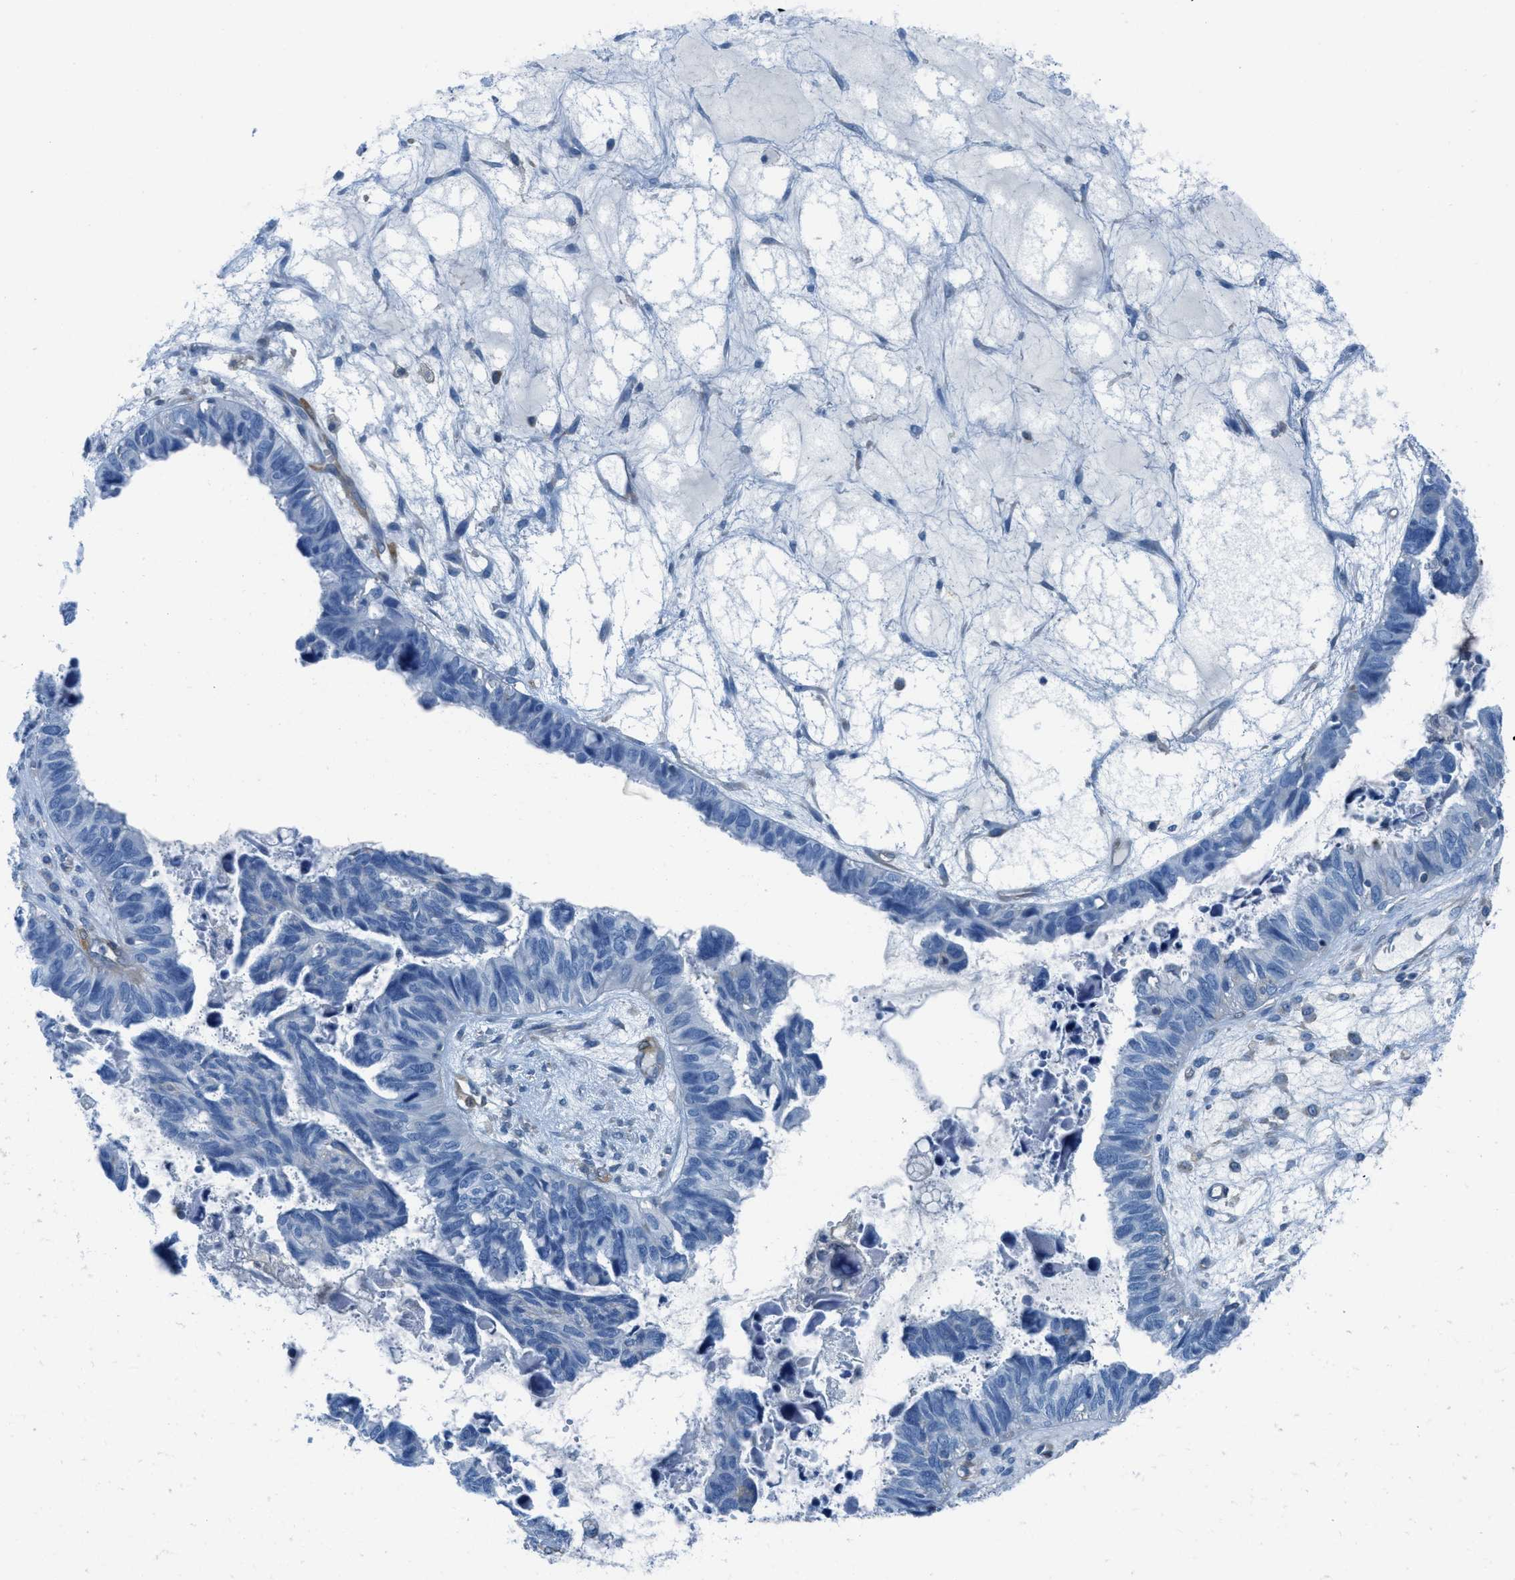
{"staining": {"intensity": "negative", "quantity": "none", "location": "none"}, "tissue": "ovarian cancer", "cell_type": "Tumor cells", "image_type": "cancer", "snomed": [{"axis": "morphology", "description": "Cystadenocarcinoma, serous, NOS"}, {"axis": "topography", "description": "Ovary"}], "caption": "IHC of serous cystadenocarcinoma (ovarian) displays no positivity in tumor cells.", "gene": "MAPRE2", "patient": {"sex": "female", "age": 79}}